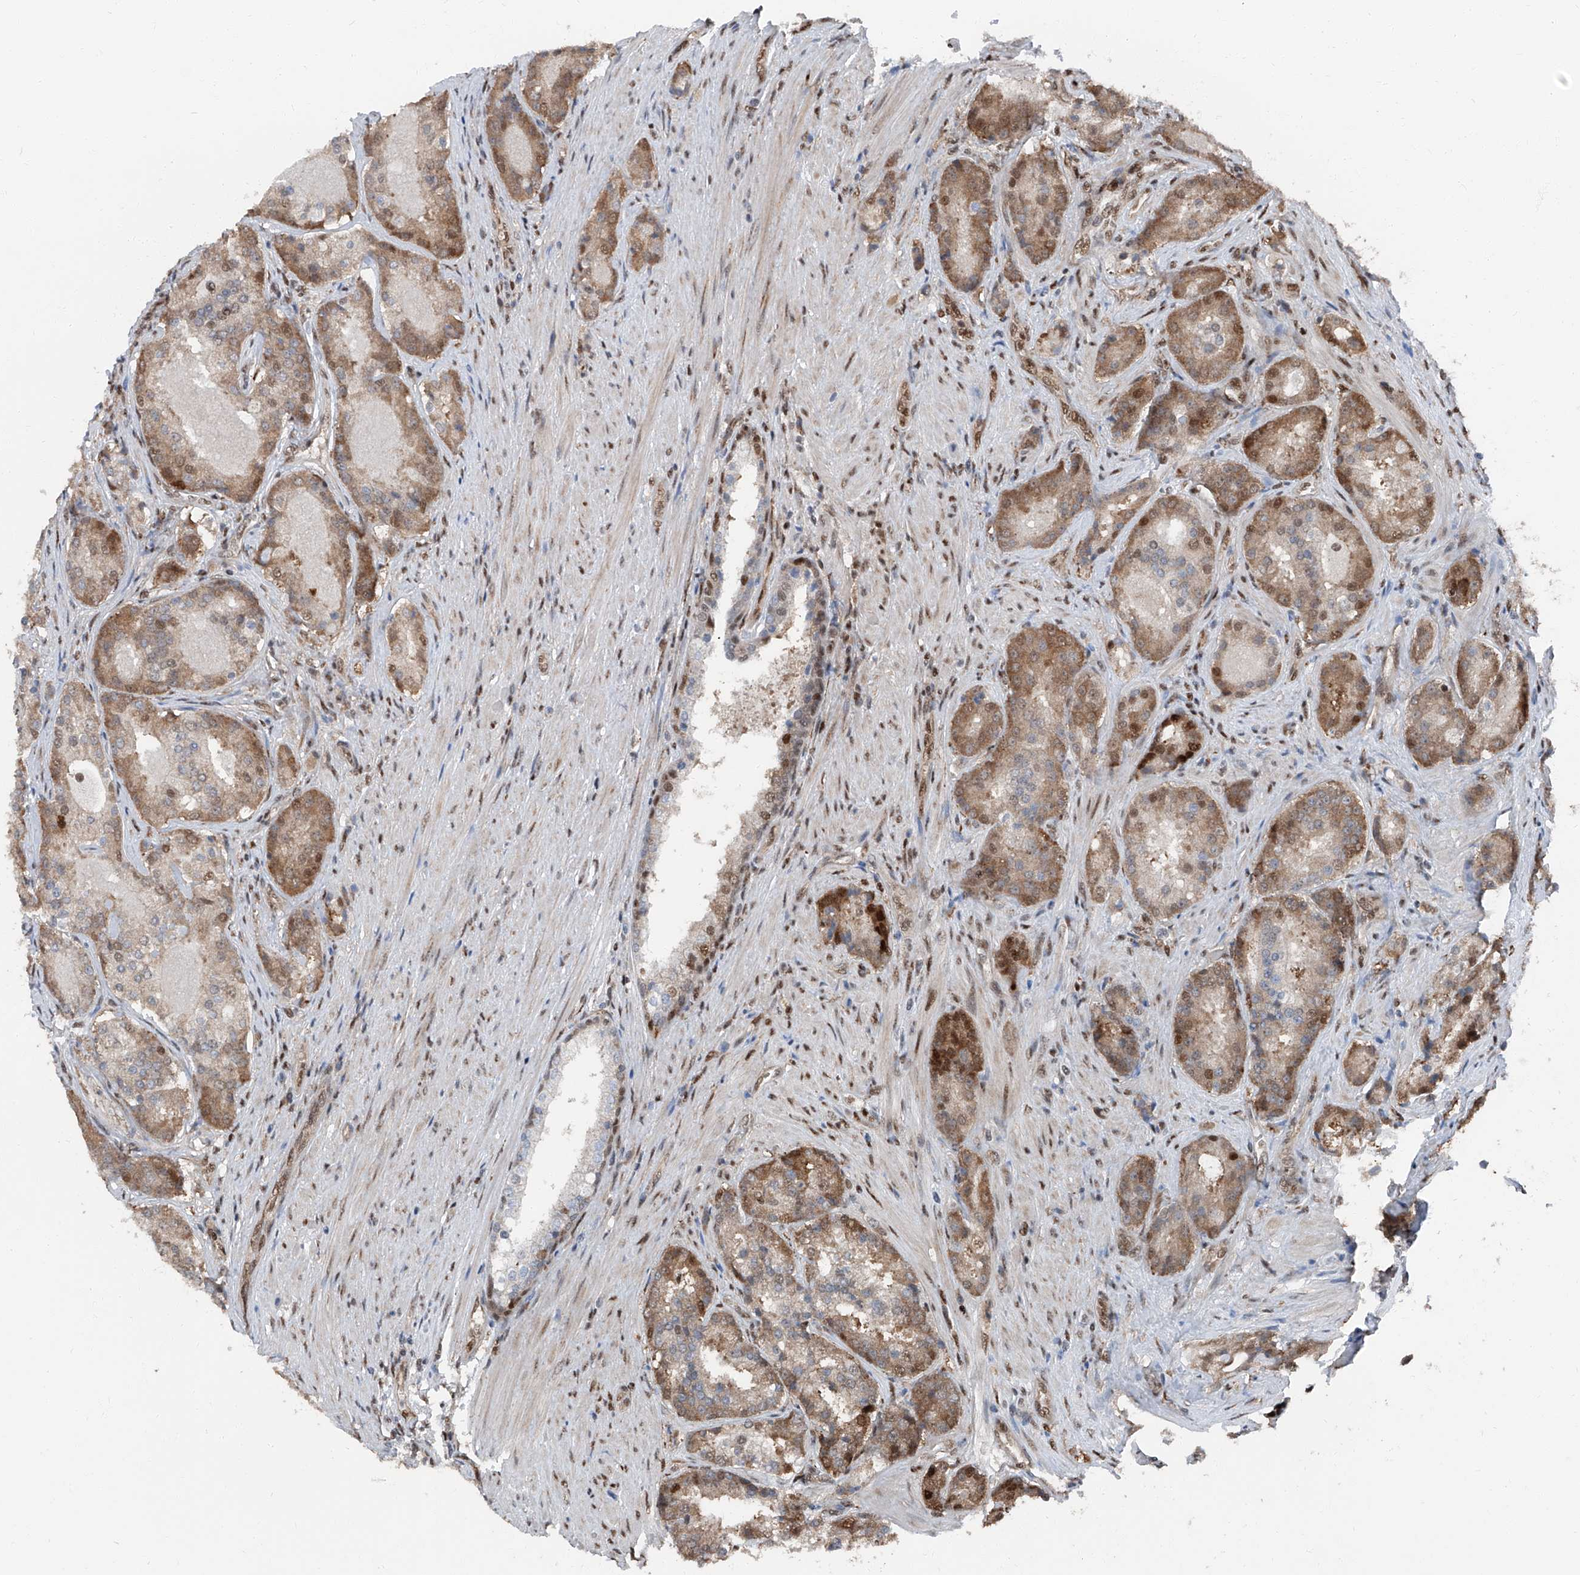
{"staining": {"intensity": "moderate", "quantity": ">75%", "location": "cytoplasmic/membranous,nuclear"}, "tissue": "prostate cancer", "cell_type": "Tumor cells", "image_type": "cancer", "snomed": [{"axis": "morphology", "description": "Adenocarcinoma, High grade"}, {"axis": "topography", "description": "Prostate"}], "caption": "IHC micrograph of high-grade adenocarcinoma (prostate) stained for a protein (brown), which demonstrates medium levels of moderate cytoplasmic/membranous and nuclear expression in about >75% of tumor cells.", "gene": "FKBP5", "patient": {"sex": "male", "age": 60}}